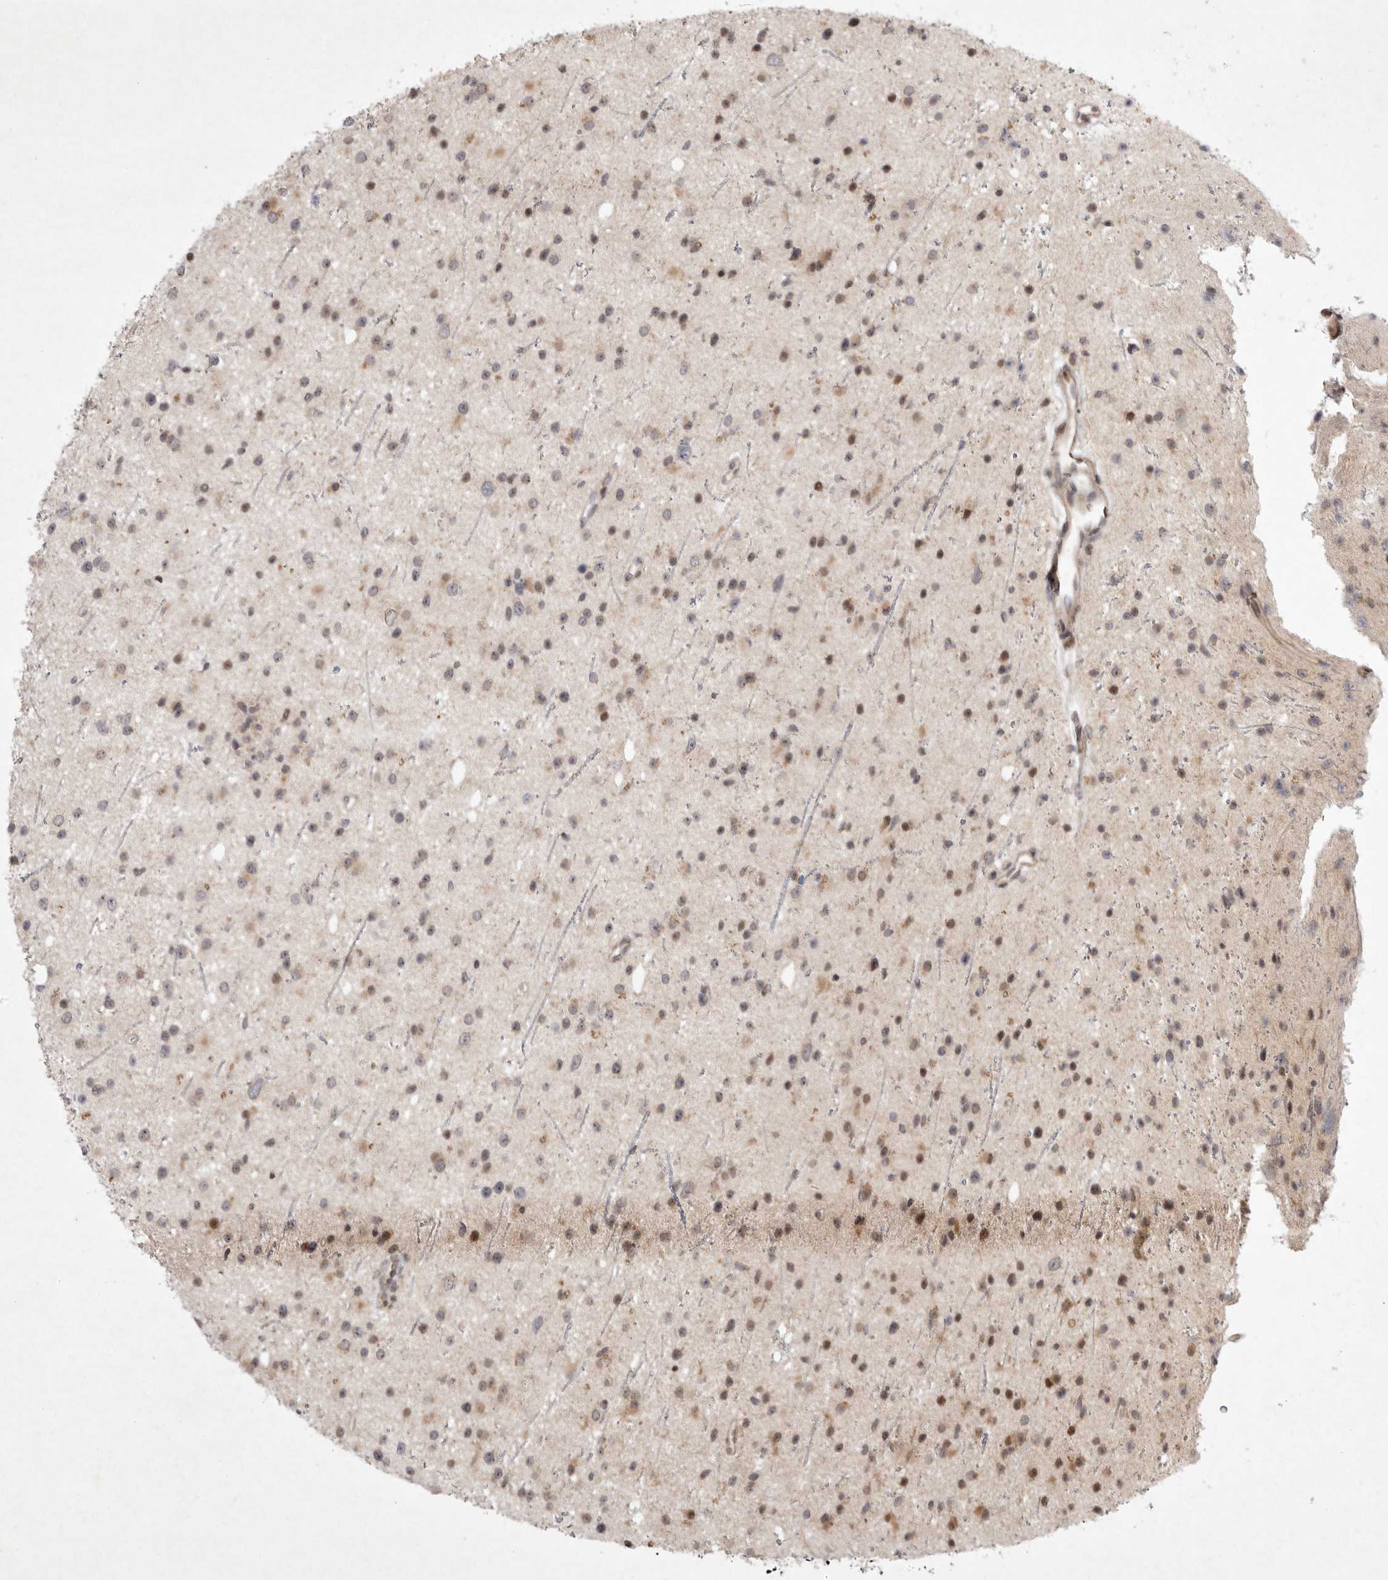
{"staining": {"intensity": "moderate", "quantity": "25%-75%", "location": "cytoplasmic/membranous,nuclear"}, "tissue": "glioma", "cell_type": "Tumor cells", "image_type": "cancer", "snomed": [{"axis": "morphology", "description": "Glioma, malignant, Low grade"}, {"axis": "topography", "description": "Cerebral cortex"}], "caption": "Immunohistochemistry (IHC) image of human malignant glioma (low-grade) stained for a protein (brown), which exhibits medium levels of moderate cytoplasmic/membranous and nuclear staining in approximately 25%-75% of tumor cells.", "gene": "EIF2AK1", "patient": {"sex": "female", "age": 39}}